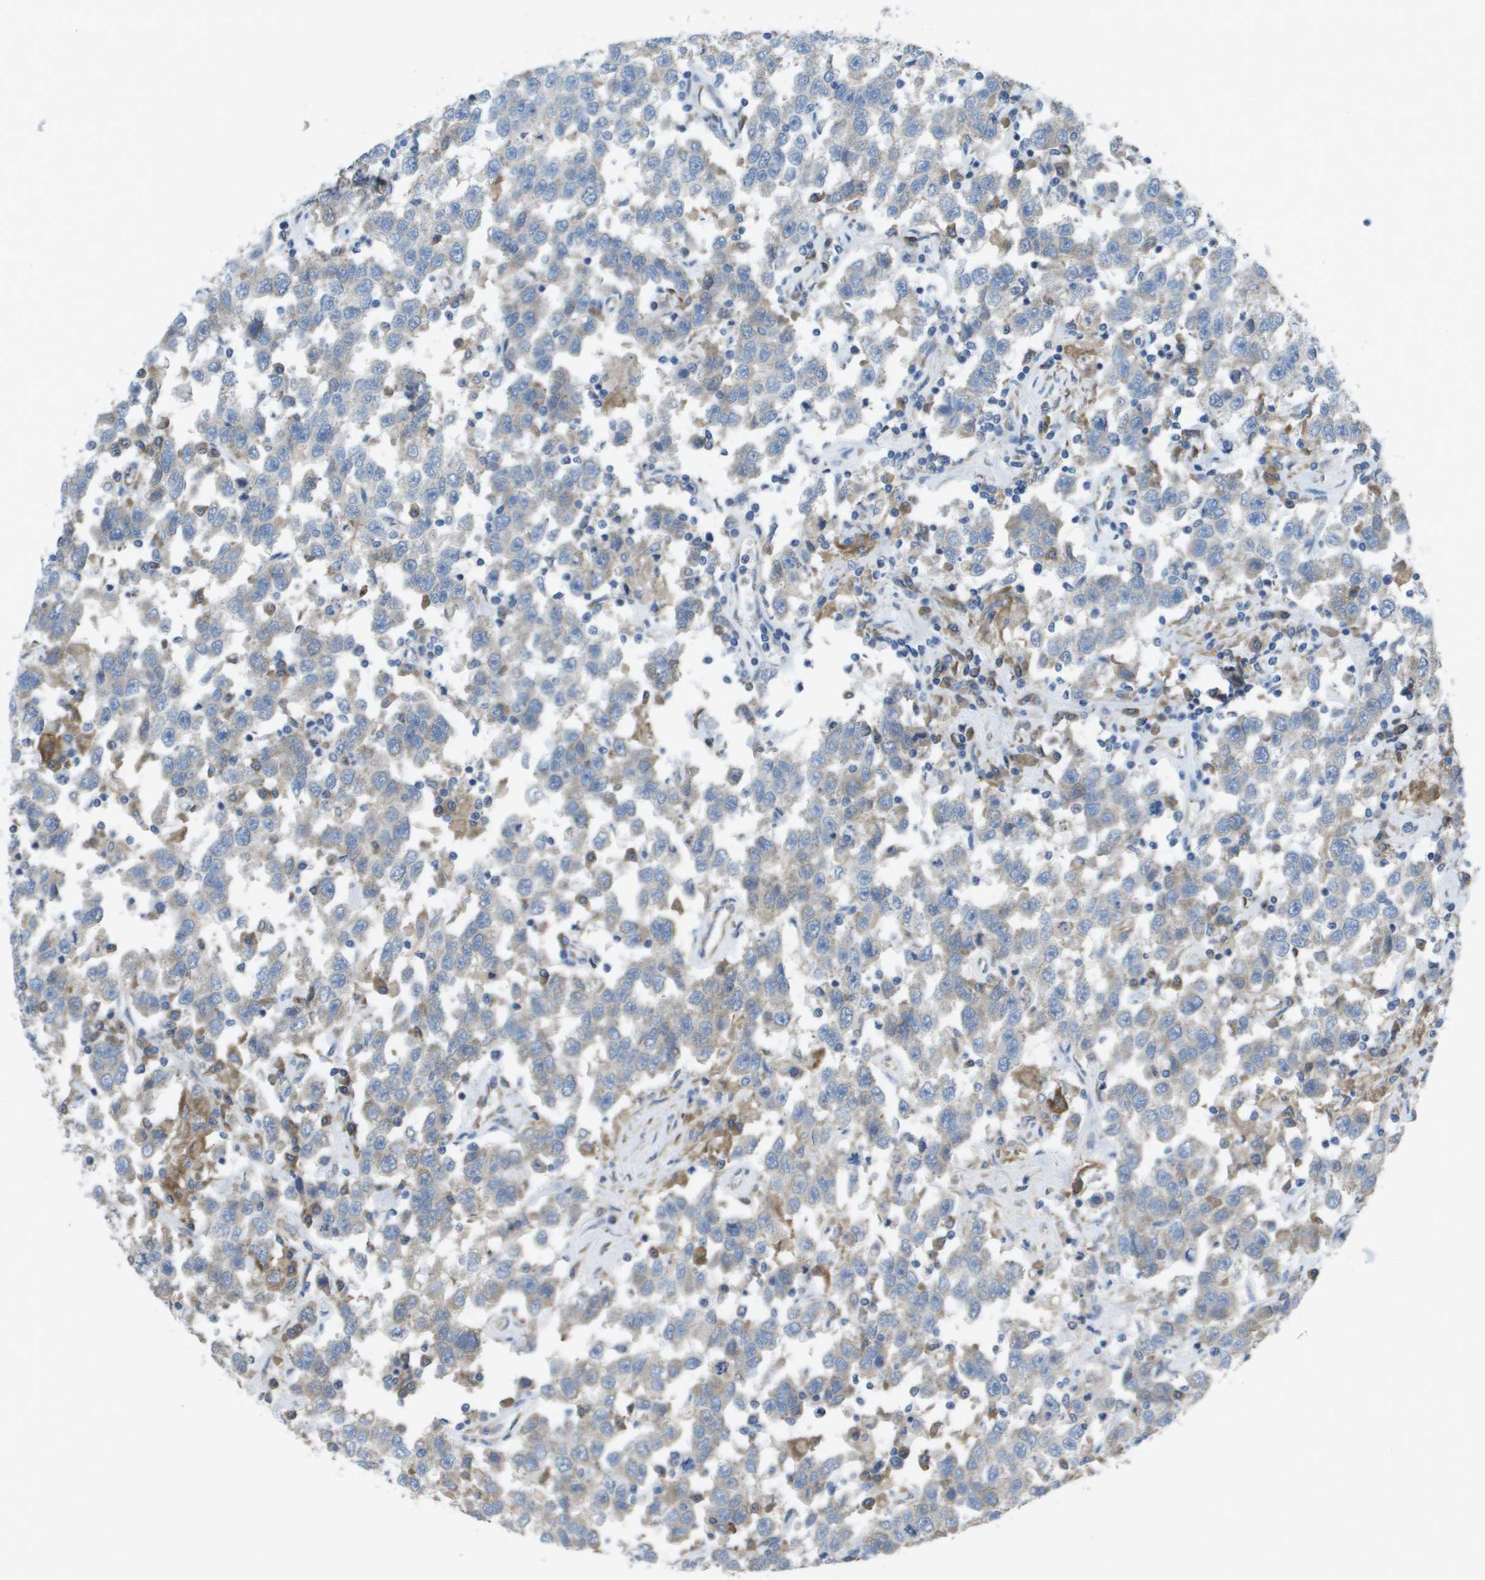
{"staining": {"intensity": "negative", "quantity": "none", "location": "none"}, "tissue": "testis cancer", "cell_type": "Tumor cells", "image_type": "cancer", "snomed": [{"axis": "morphology", "description": "Seminoma, NOS"}, {"axis": "topography", "description": "Testis"}], "caption": "Immunohistochemistry (IHC) image of neoplastic tissue: seminoma (testis) stained with DAB demonstrates no significant protein staining in tumor cells.", "gene": "CLCN2", "patient": {"sex": "male", "age": 41}}